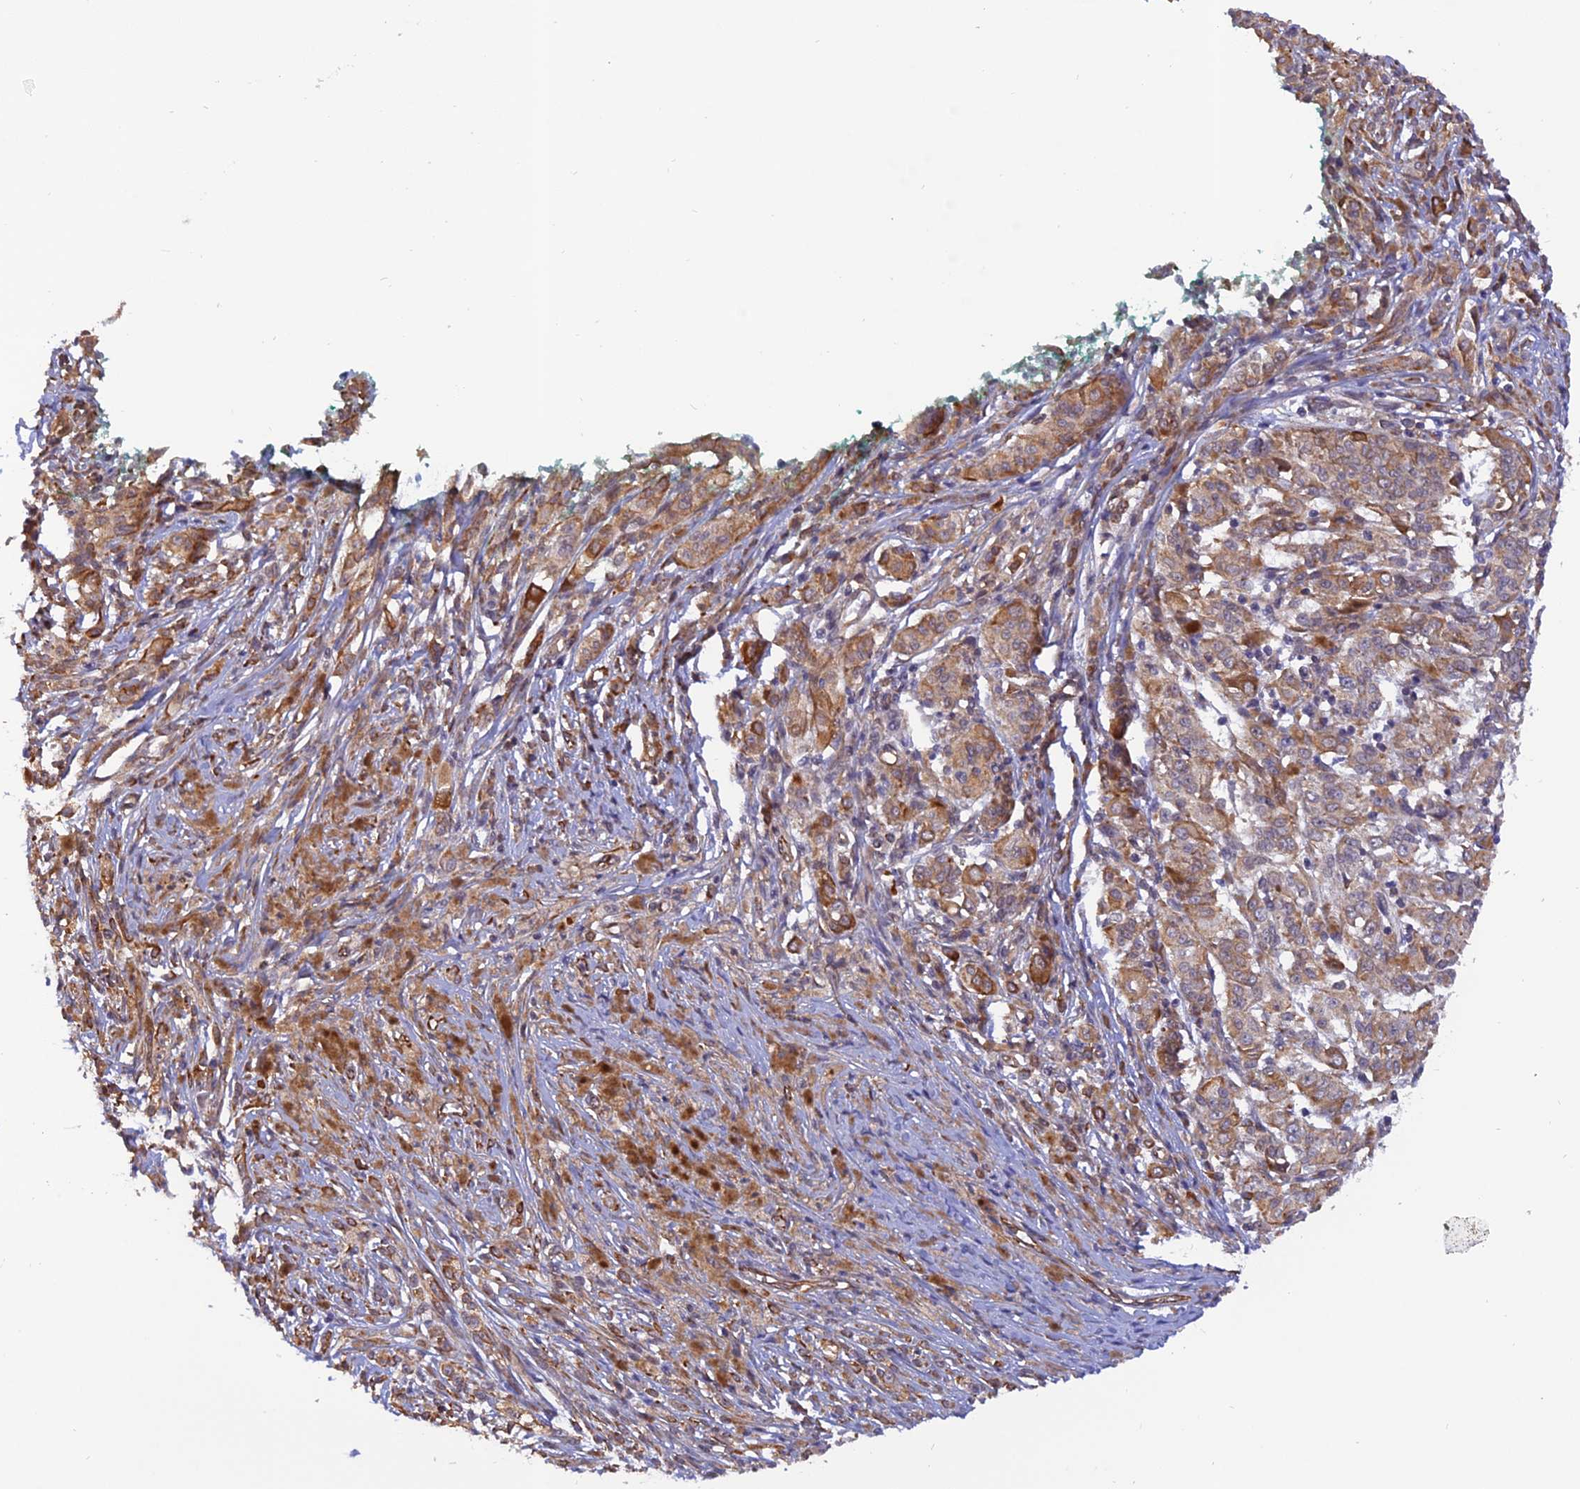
{"staining": {"intensity": "moderate", "quantity": ">75%", "location": "cytoplasmic/membranous"}, "tissue": "melanoma", "cell_type": "Tumor cells", "image_type": "cancer", "snomed": [{"axis": "morphology", "description": "Malignant melanoma, NOS"}, {"axis": "topography", "description": "Skin"}], "caption": "Moderate cytoplasmic/membranous staining for a protein is appreciated in about >75% of tumor cells of malignant melanoma using immunohistochemistry (IHC).", "gene": "PAGR1", "patient": {"sex": "female", "age": 52}}